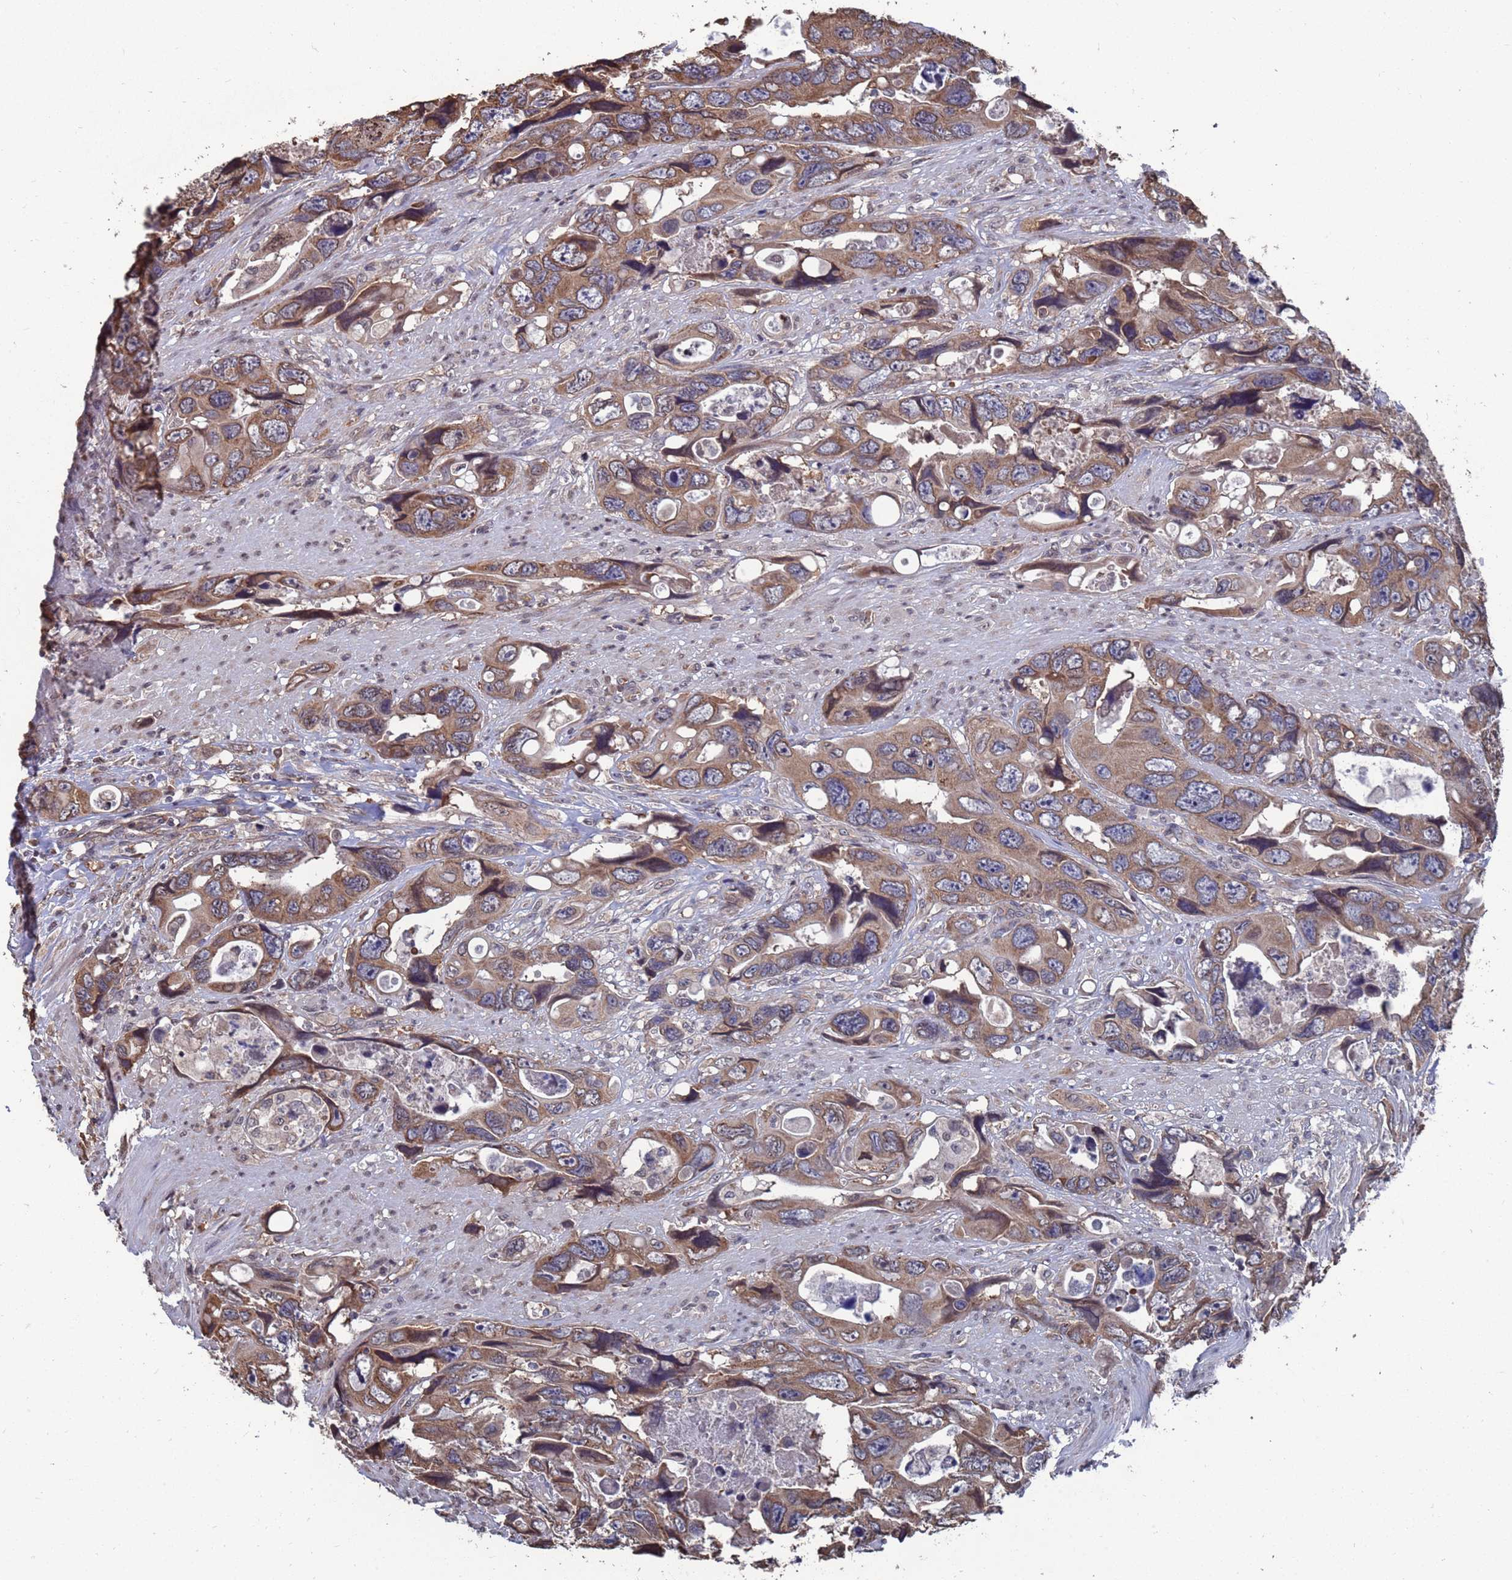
{"staining": {"intensity": "moderate", "quantity": ">75%", "location": "cytoplasmic/membranous"}, "tissue": "colorectal cancer", "cell_type": "Tumor cells", "image_type": "cancer", "snomed": [{"axis": "morphology", "description": "Adenocarcinoma, NOS"}, {"axis": "topography", "description": "Rectum"}], "caption": "A histopathology image of human colorectal adenocarcinoma stained for a protein displays moderate cytoplasmic/membranous brown staining in tumor cells.", "gene": "CFAP119", "patient": {"sex": "male", "age": 57}}